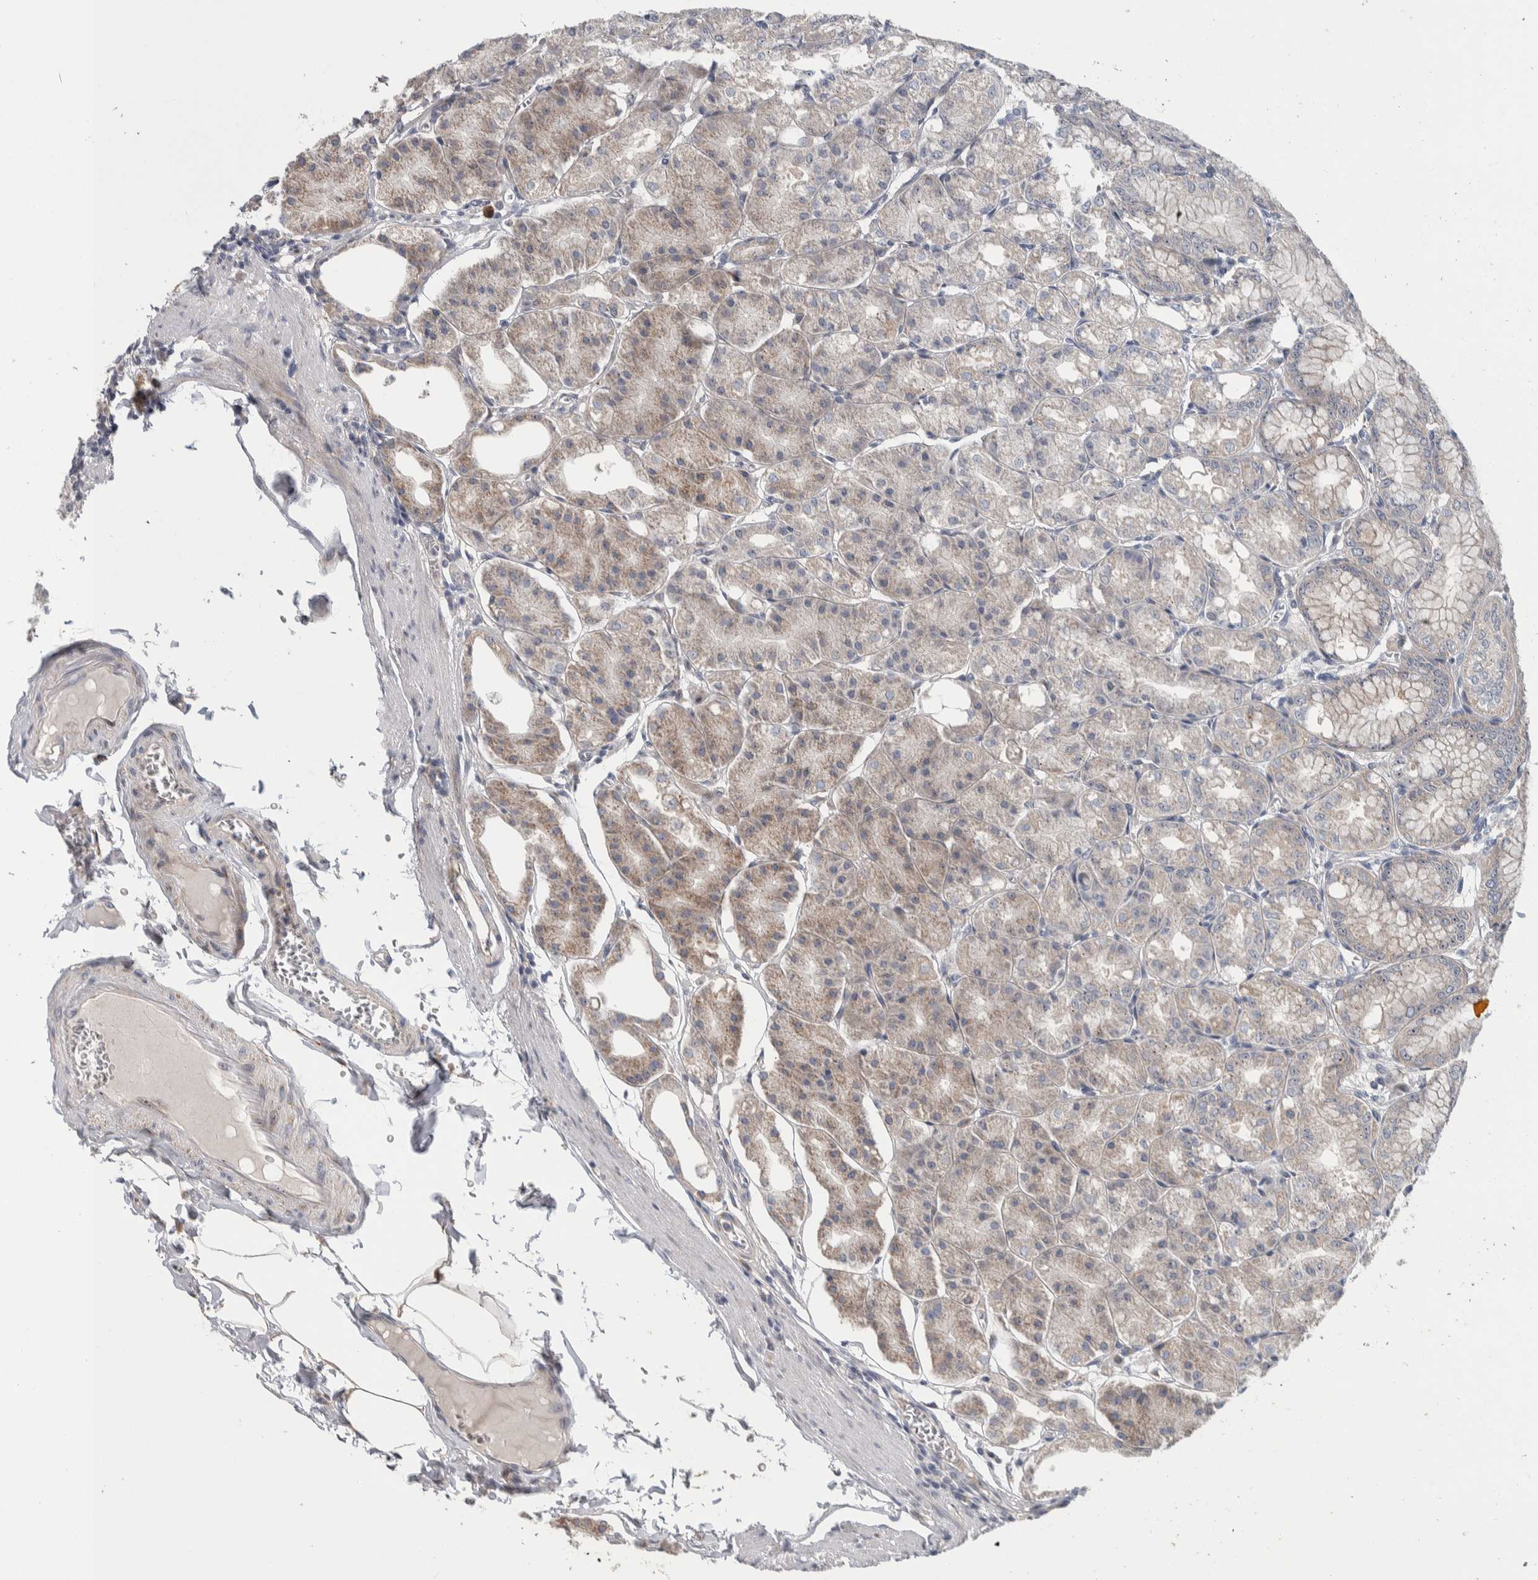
{"staining": {"intensity": "moderate", "quantity": "25%-75%", "location": "cytoplasmic/membranous"}, "tissue": "stomach", "cell_type": "Glandular cells", "image_type": "normal", "snomed": [{"axis": "morphology", "description": "Normal tissue, NOS"}, {"axis": "topography", "description": "Stomach, lower"}], "caption": "Glandular cells reveal medium levels of moderate cytoplasmic/membranous expression in about 25%-75% of cells in unremarkable stomach. The staining was performed using DAB (3,3'-diaminobenzidine), with brown indicating positive protein expression. Nuclei are stained blue with hematoxylin.", "gene": "PRRG4", "patient": {"sex": "male", "age": 71}}